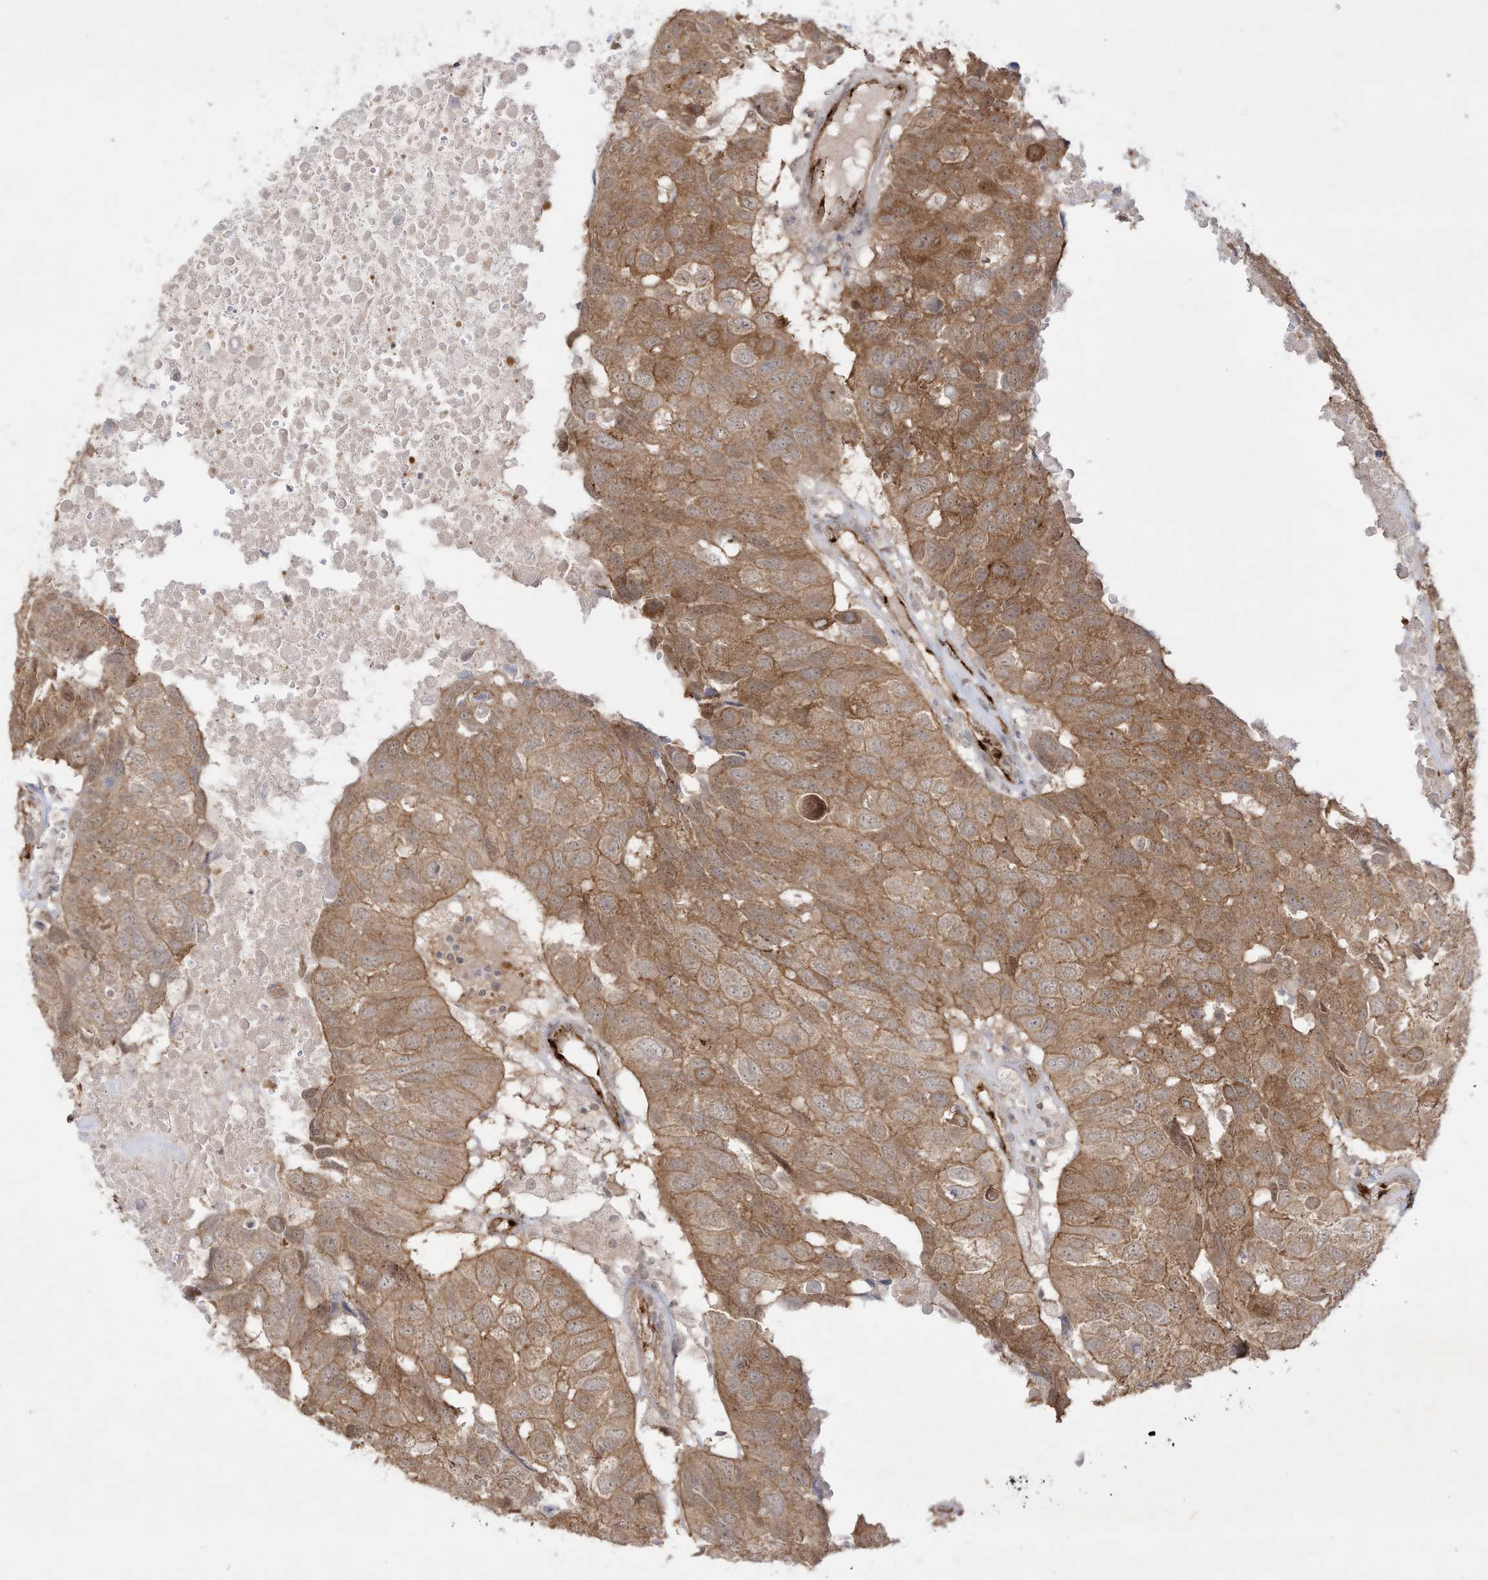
{"staining": {"intensity": "moderate", "quantity": ">75%", "location": "cytoplasmic/membranous"}, "tissue": "head and neck cancer", "cell_type": "Tumor cells", "image_type": "cancer", "snomed": [{"axis": "morphology", "description": "Squamous cell carcinoma, NOS"}, {"axis": "topography", "description": "Head-Neck"}], "caption": "Immunohistochemistry (IHC) photomicrograph of human squamous cell carcinoma (head and neck) stained for a protein (brown), which exhibits medium levels of moderate cytoplasmic/membranous expression in approximately >75% of tumor cells.", "gene": "ZGRF1", "patient": {"sex": "male", "age": 66}}